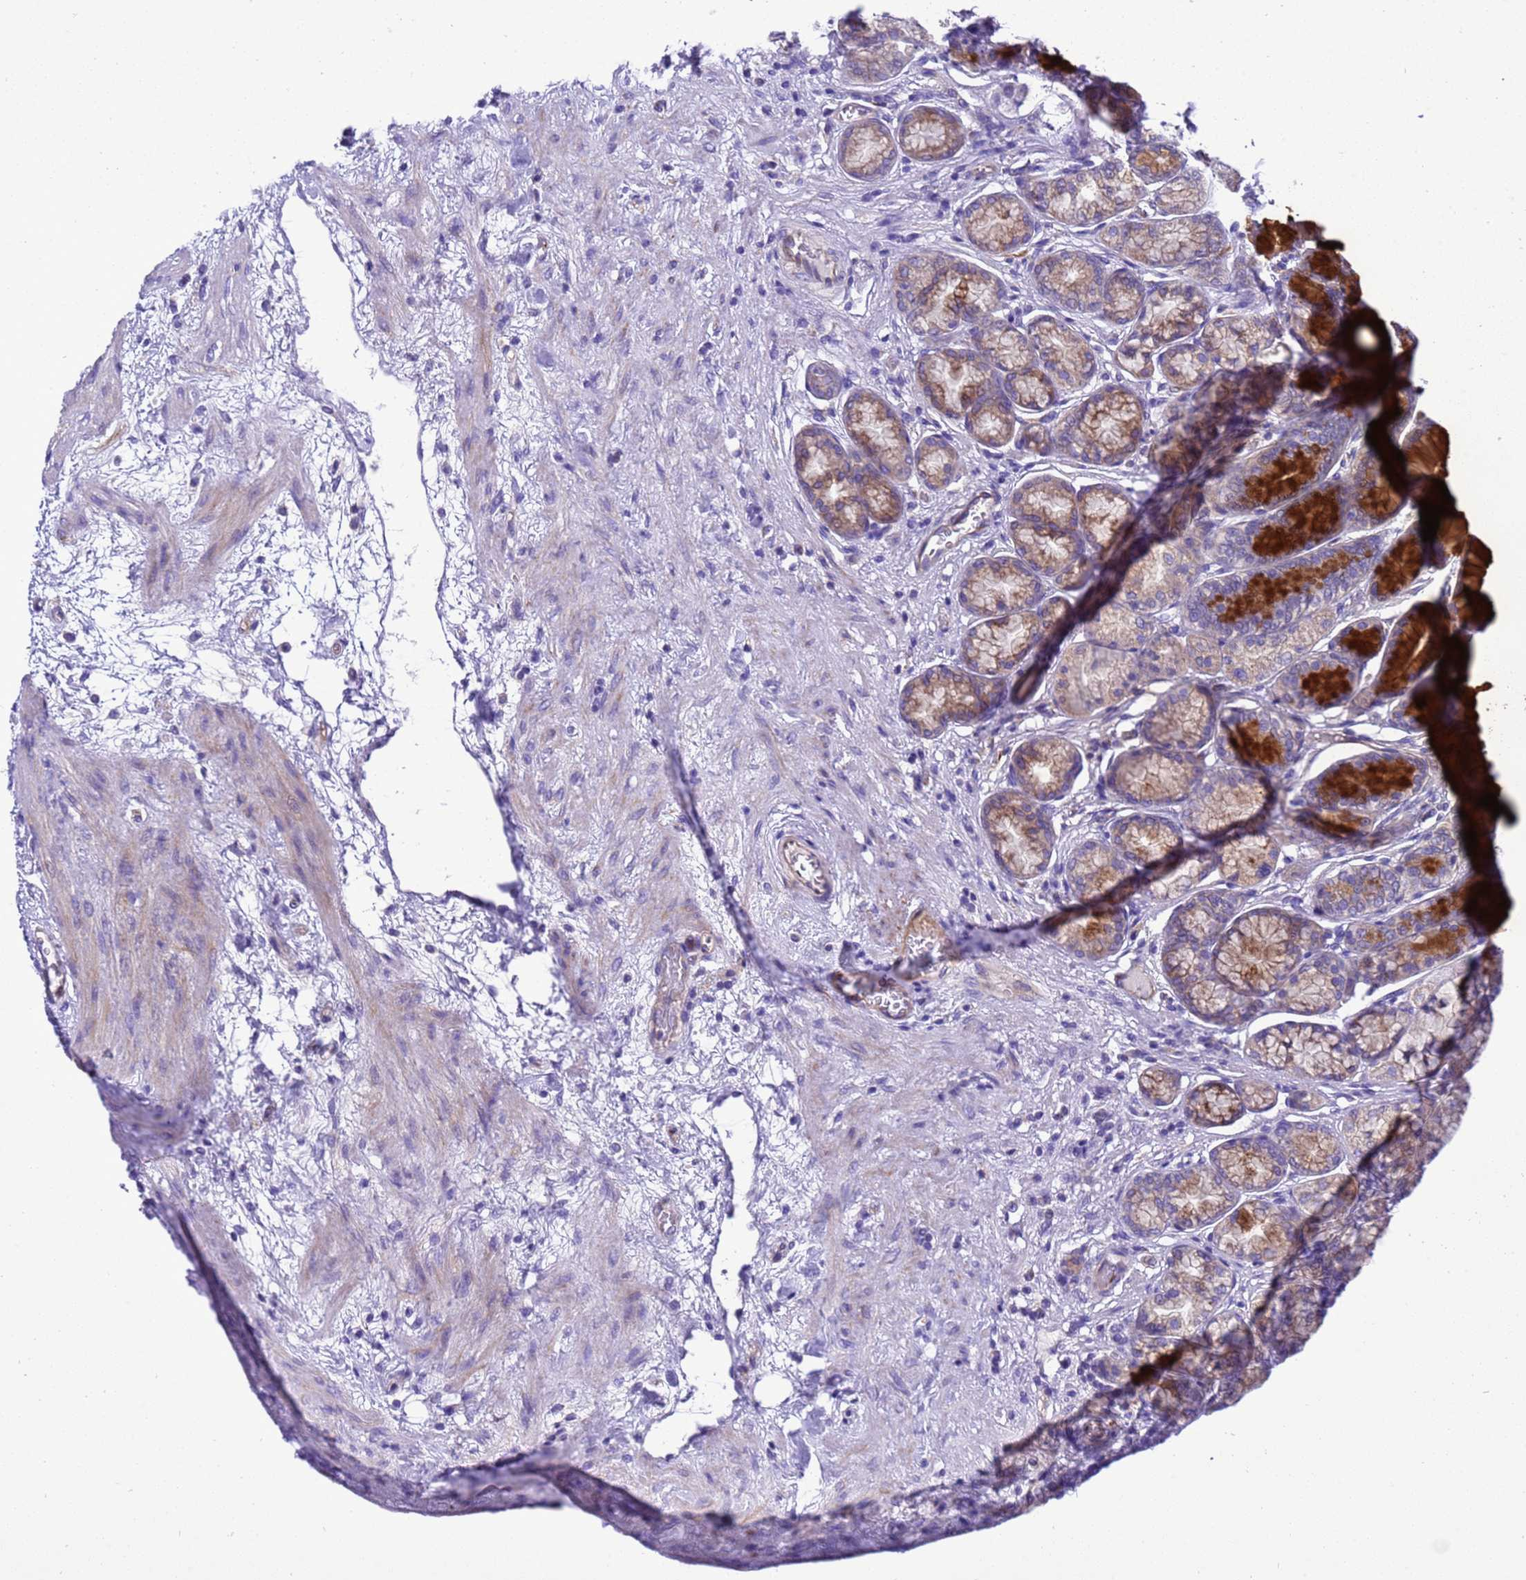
{"staining": {"intensity": "strong", "quantity": "<25%", "location": "cytoplasmic/membranous"}, "tissue": "stomach", "cell_type": "Glandular cells", "image_type": "normal", "snomed": [{"axis": "morphology", "description": "Normal tissue, NOS"}, {"axis": "morphology", "description": "Adenocarcinoma, NOS"}, {"axis": "morphology", "description": "Adenocarcinoma, High grade"}, {"axis": "topography", "description": "Stomach, upper"}, {"axis": "topography", "description": "Stomach"}], "caption": "Benign stomach reveals strong cytoplasmic/membranous positivity in approximately <25% of glandular cells.", "gene": "KICS2", "patient": {"sex": "female", "age": 65}}